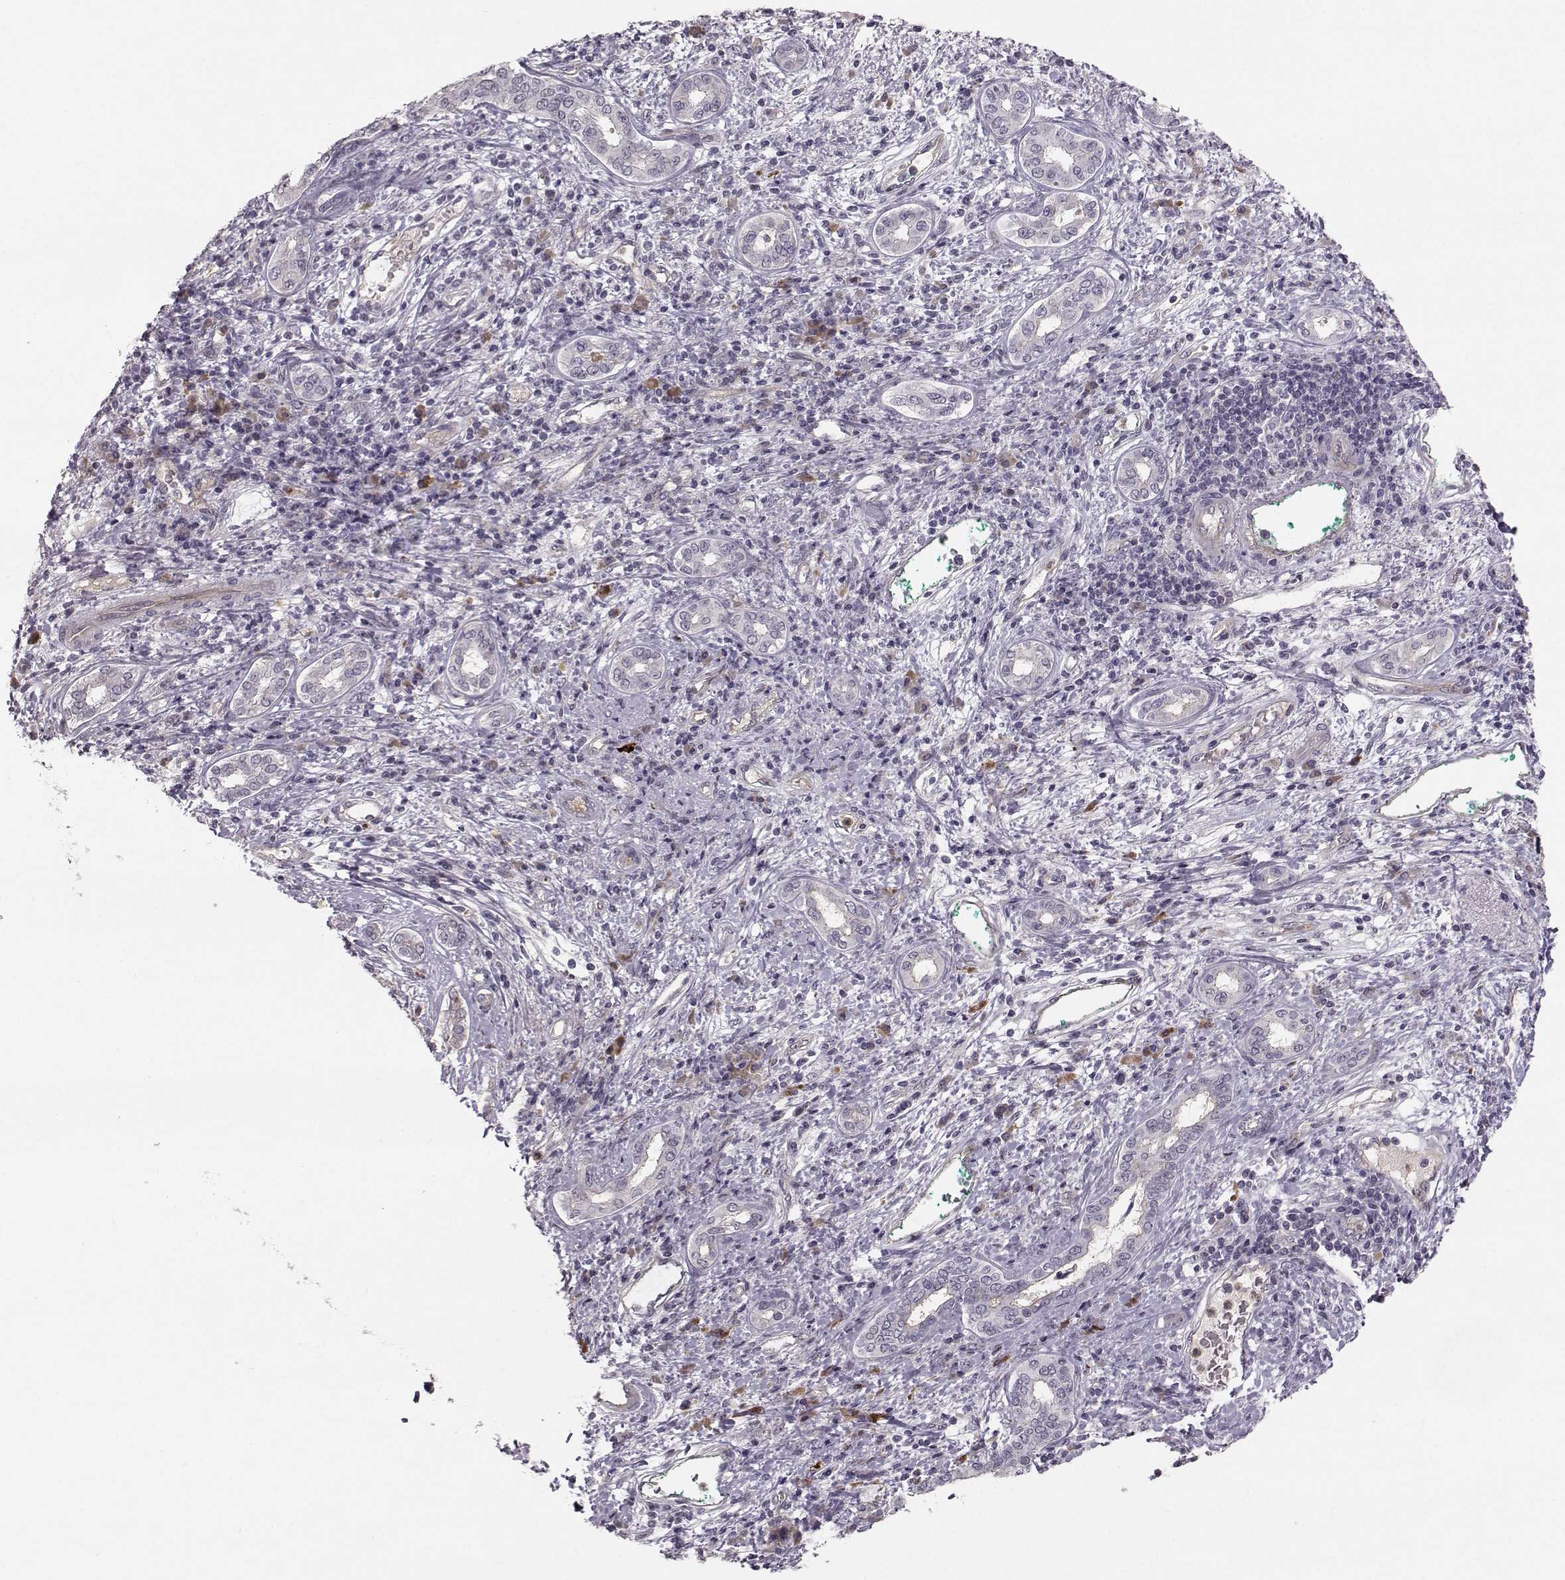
{"staining": {"intensity": "negative", "quantity": "none", "location": "none"}, "tissue": "liver cancer", "cell_type": "Tumor cells", "image_type": "cancer", "snomed": [{"axis": "morphology", "description": "Carcinoma, Hepatocellular, NOS"}, {"axis": "topography", "description": "Liver"}], "caption": "Immunohistochemistry of human hepatocellular carcinoma (liver) shows no positivity in tumor cells.", "gene": "OPRD1", "patient": {"sex": "male", "age": 65}}